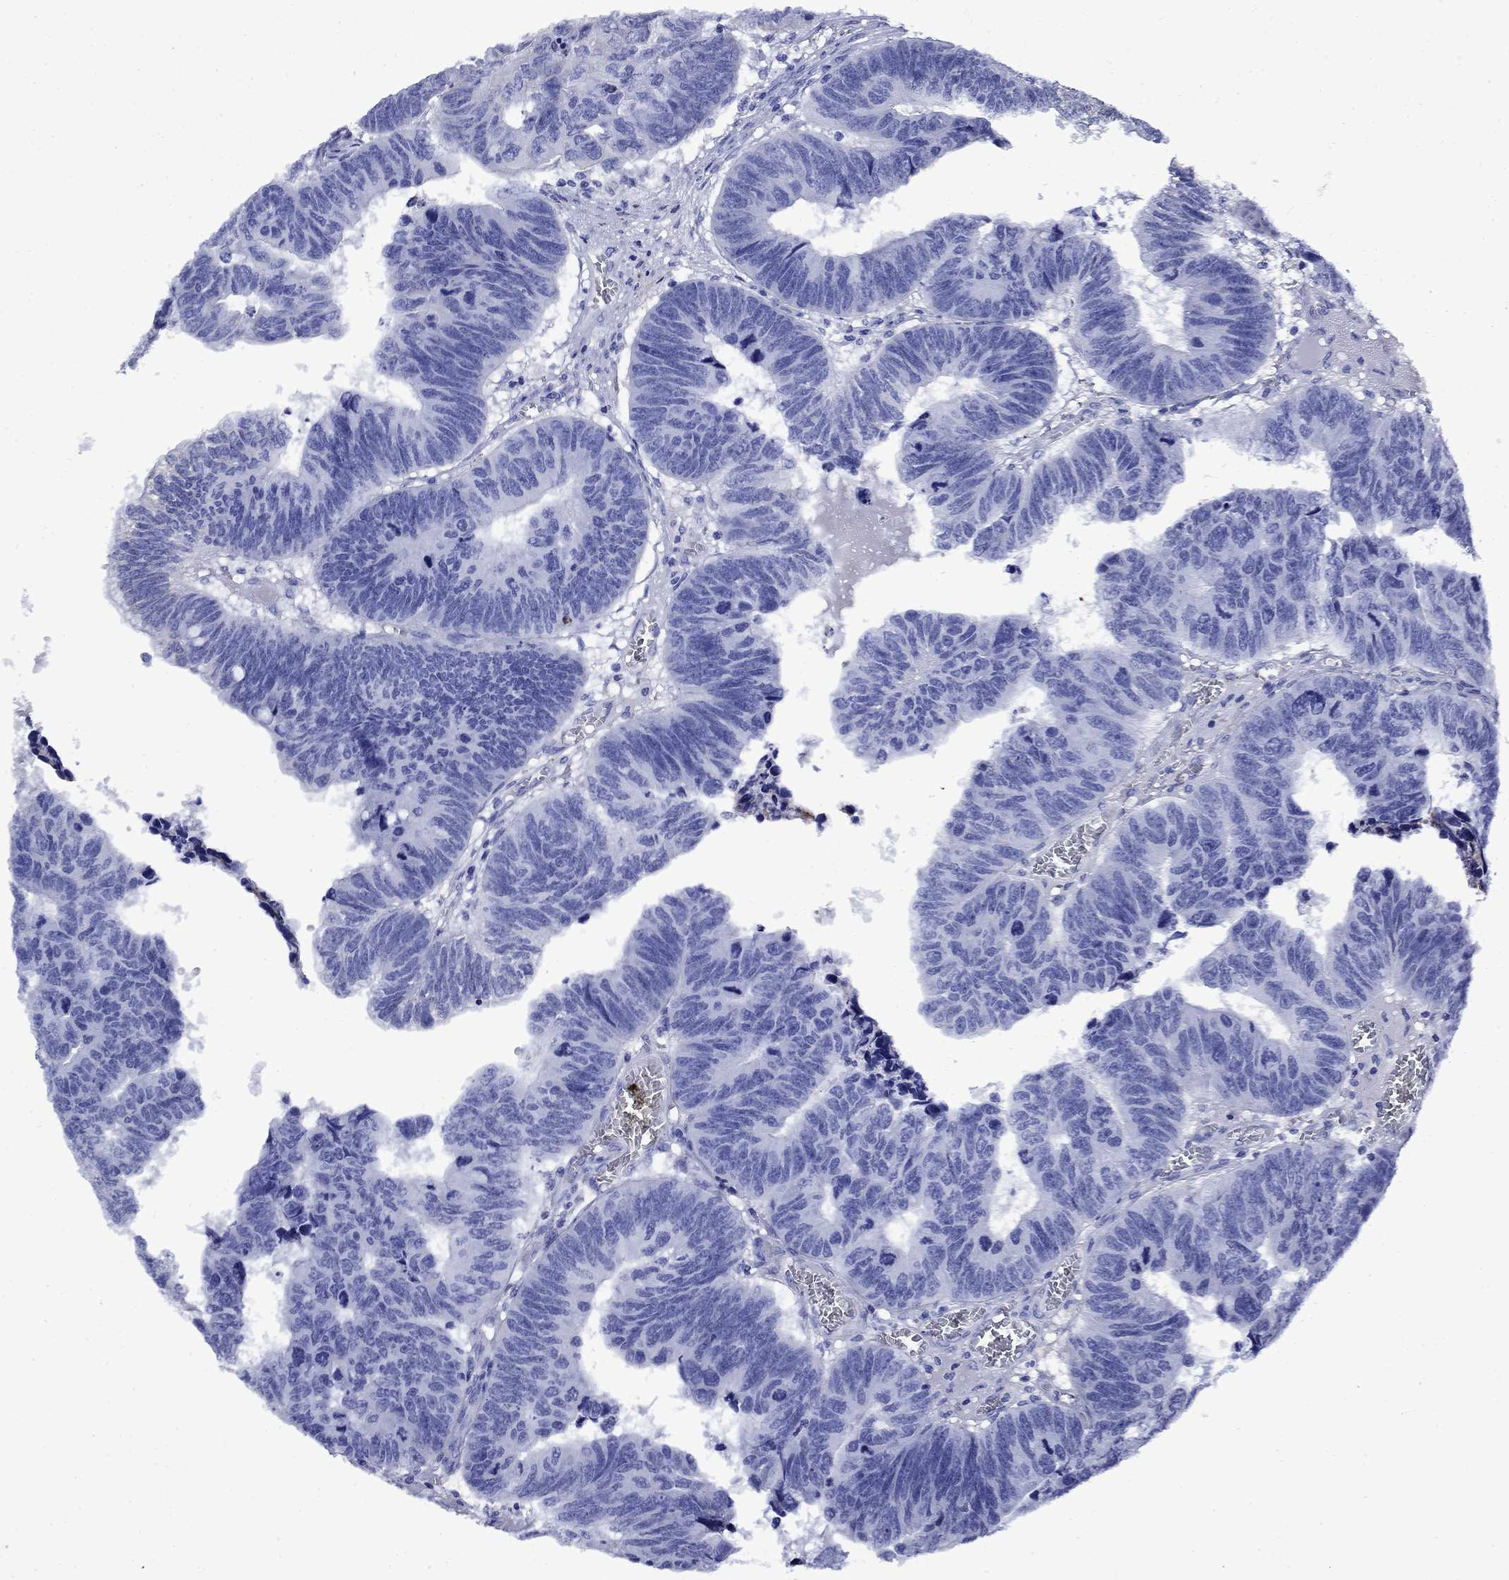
{"staining": {"intensity": "negative", "quantity": "none", "location": "none"}, "tissue": "colorectal cancer", "cell_type": "Tumor cells", "image_type": "cancer", "snomed": [{"axis": "morphology", "description": "Adenocarcinoma, NOS"}, {"axis": "topography", "description": "Appendix"}, {"axis": "topography", "description": "Colon"}, {"axis": "topography", "description": "Cecum"}, {"axis": "topography", "description": "Colon asc"}], "caption": "Immunohistochemistry (IHC) photomicrograph of colorectal adenocarcinoma stained for a protein (brown), which shows no positivity in tumor cells.", "gene": "VTN", "patient": {"sex": "female", "age": 85}}